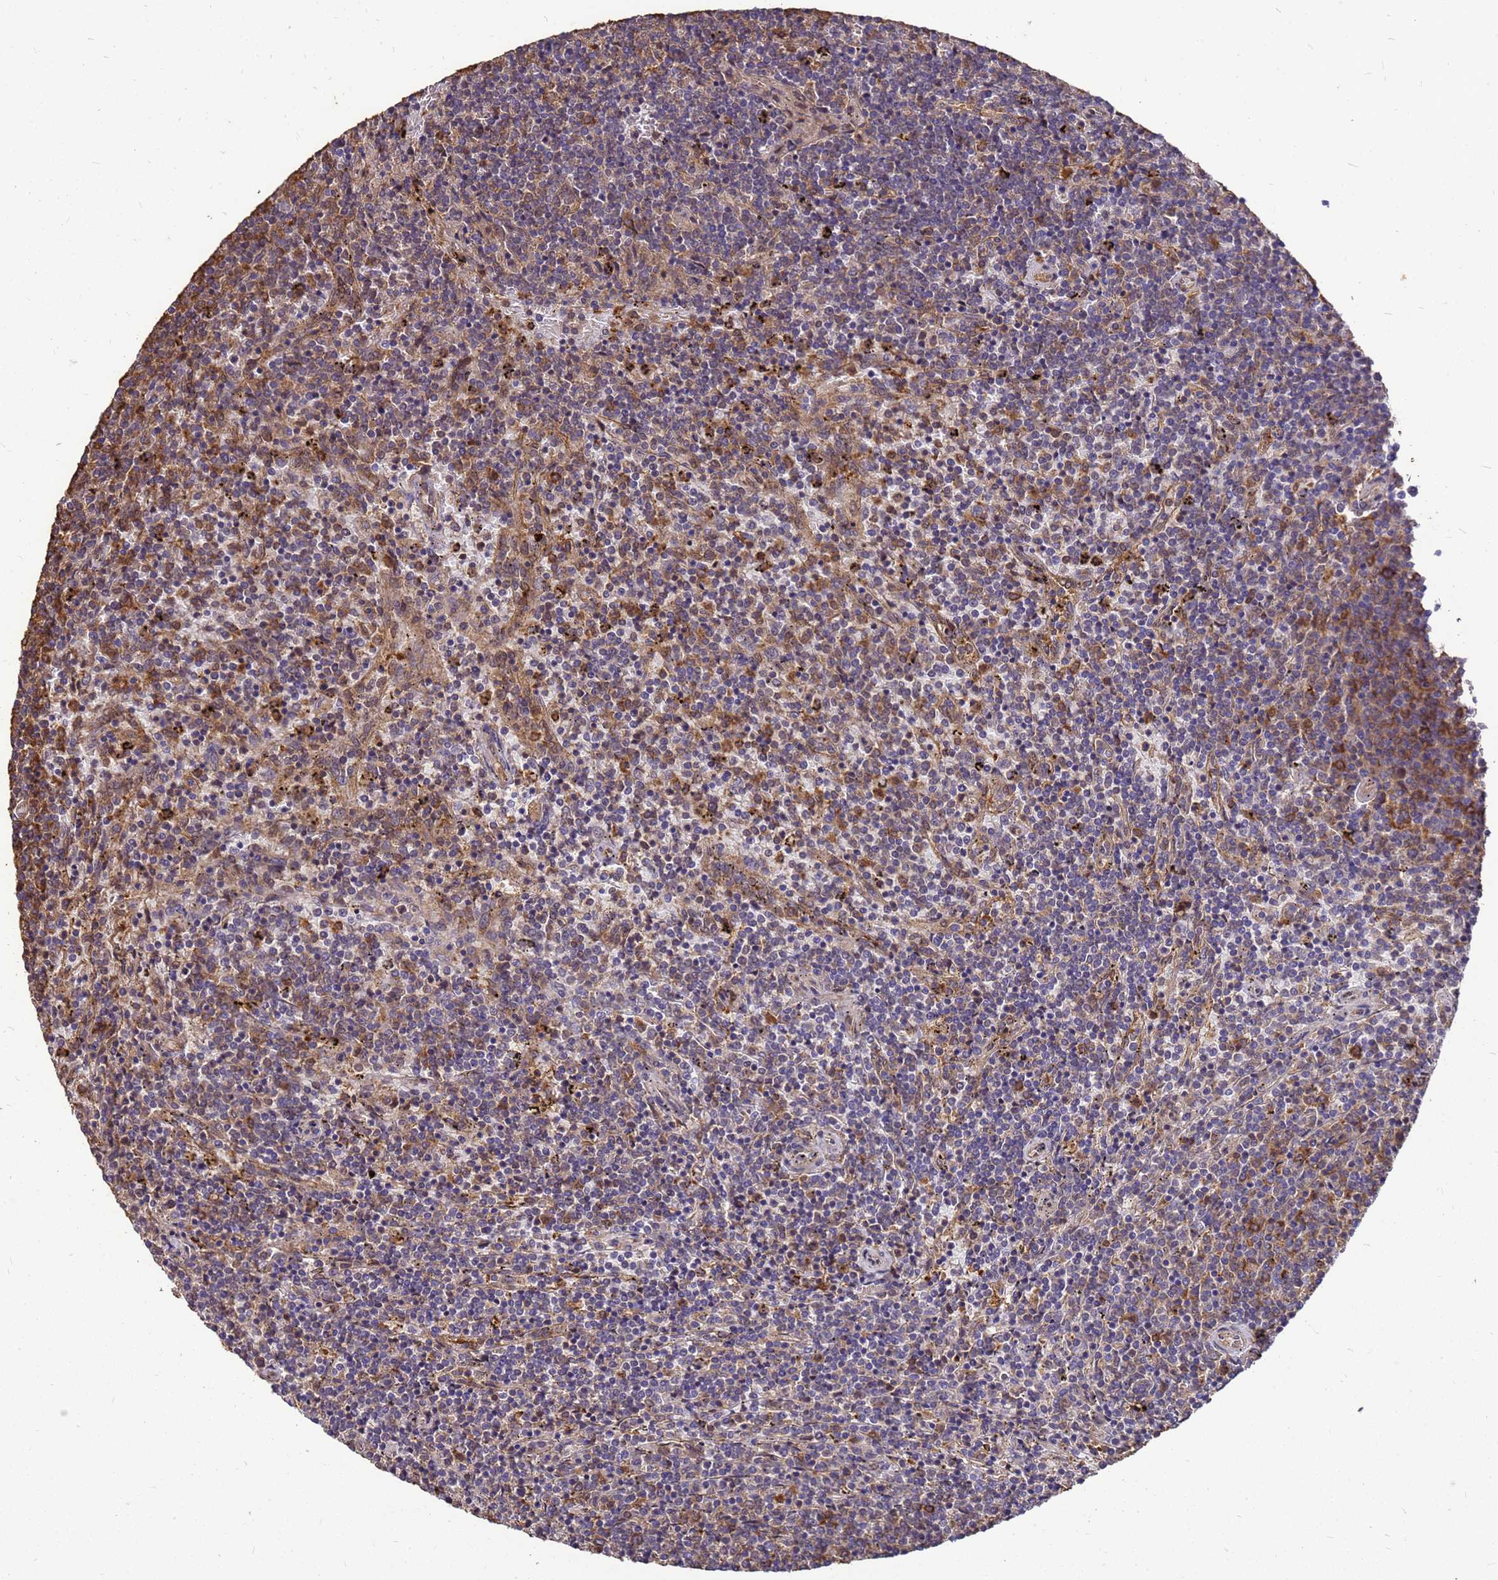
{"staining": {"intensity": "weak", "quantity": "<25%", "location": "cytoplasmic/membranous"}, "tissue": "lymphoma", "cell_type": "Tumor cells", "image_type": "cancer", "snomed": [{"axis": "morphology", "description": "Malignant lymphoma, non-Hodgkin's type, Low grade"}, {"axis": "topography", "description": "Spleen"}], "caption": "A micrograph of lymphoma stained for a protein reveals no brown staining in tumor cells.", "gene": "ZNF618", "patient": {"sex": "female", "age": 50}}